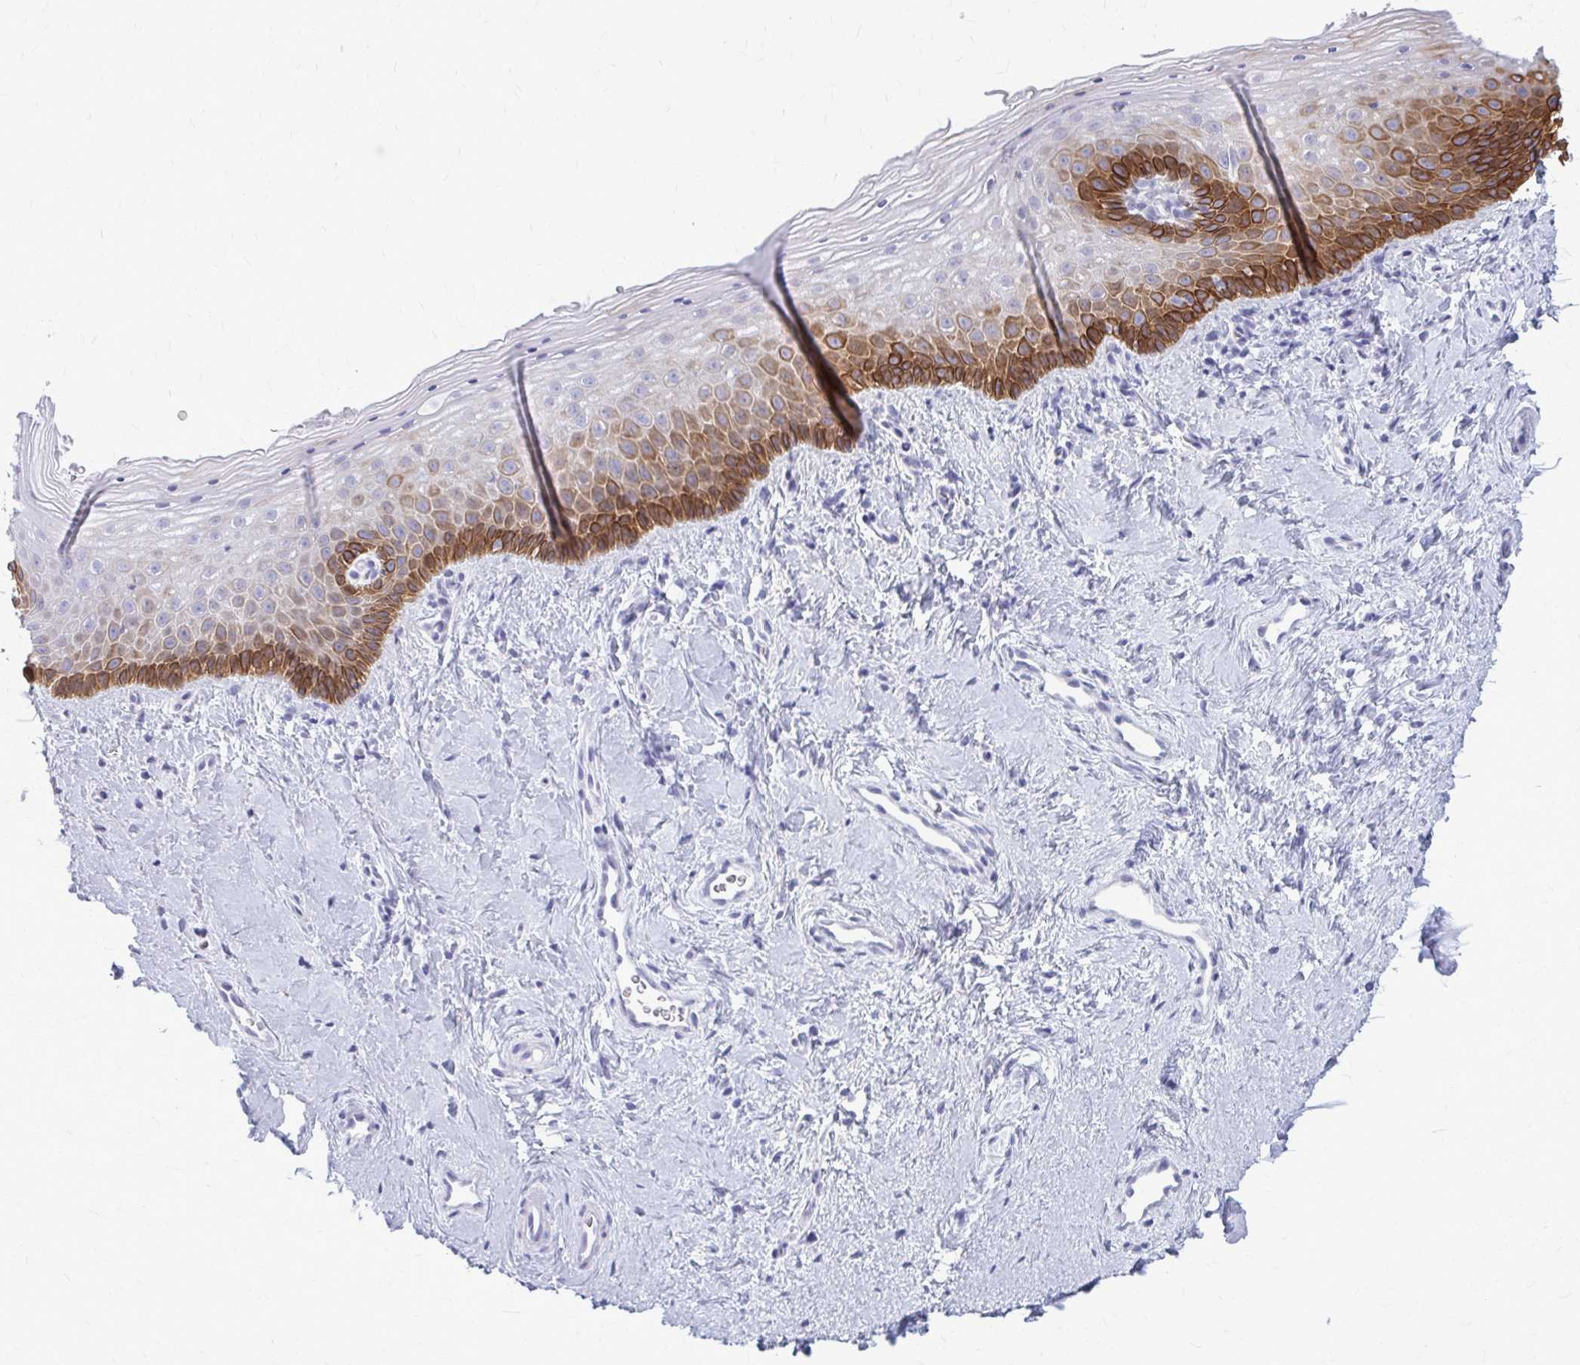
{"staining": {"intensity": "strong", "quantity": "25%-75%", "location": "cytoplasmic/membranous"}, "tissue": "vagina", "cell_type": "Squamous epithelial cells", "image_type": "normal", "snomed": [{"axis": "morphology", "description": "Normal tissue, NOS"}, {"axis": "topography", "description": "Vagina"}], "caption": "Immunohistochemistry (DAB (3,3'-diaminobenzidine)) staining of benign human vagina exhibits strong cytoplasmic/membranous protein expression in about 25%-75% of squamous epithelial cells. (DAB (3,3'-diaminobenzidine) IHC with brightfield microscopy, high magnification).", "gene": "KRT5", "patient": {"sex": "female", "age": 51}}